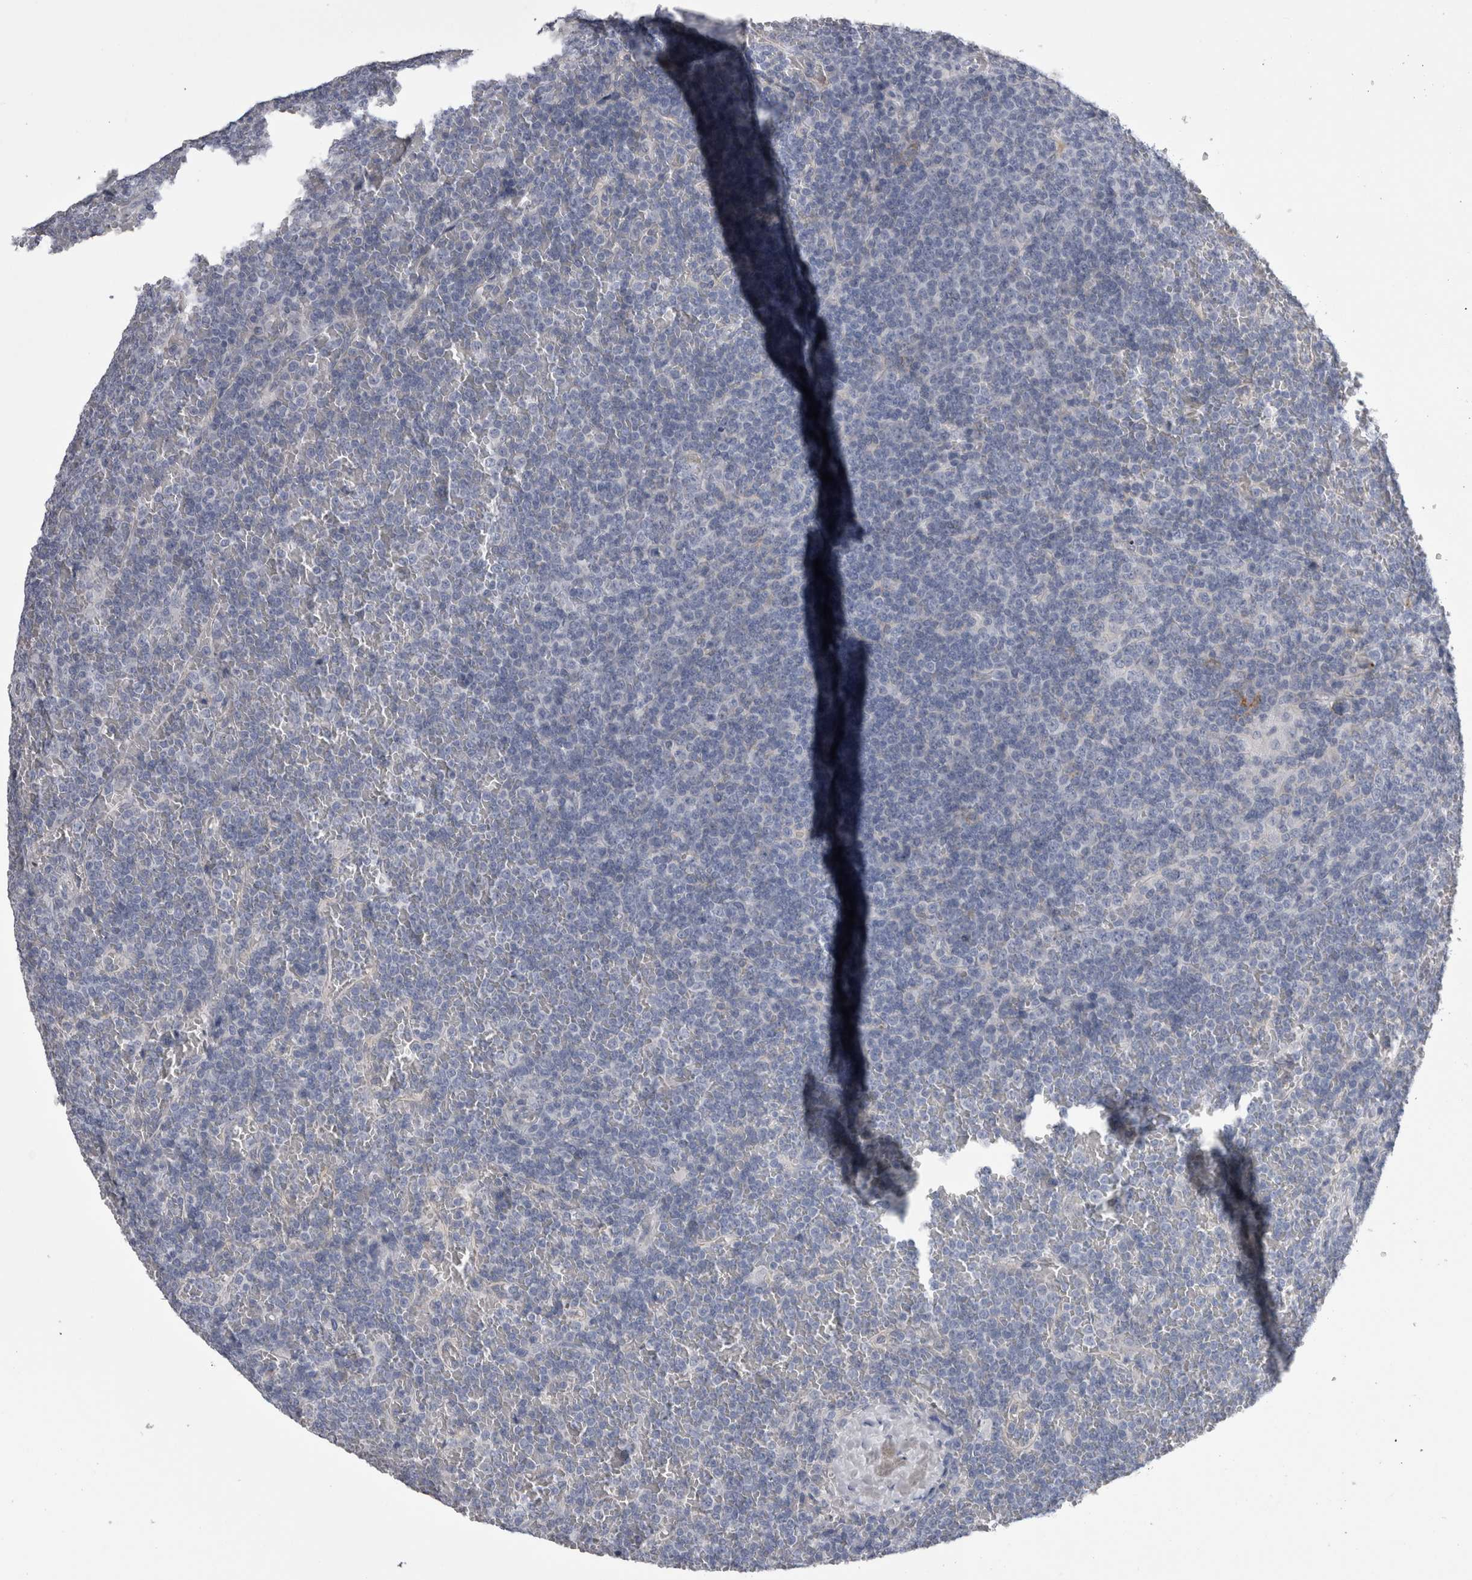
{"staining": {"intensity": "negative", "quantity": "none", "location": "none"}, "tissue": "lymphoma", "cell_type": "Tumor cells", "image_type": "cancer", "snomed": [{"axis": "morphology", "description": "Malignant lymphoma, non-Hodgkin's type, Low grade"}, {"axis": "topography", "description": "Spleen"}], "caption": "IHC photomicrograph of lymphoma stained for a protein (brown), which shows no expression in tumor cells.", "gene": "AFMID", "patient": {"sex": "female", "age": 19}}